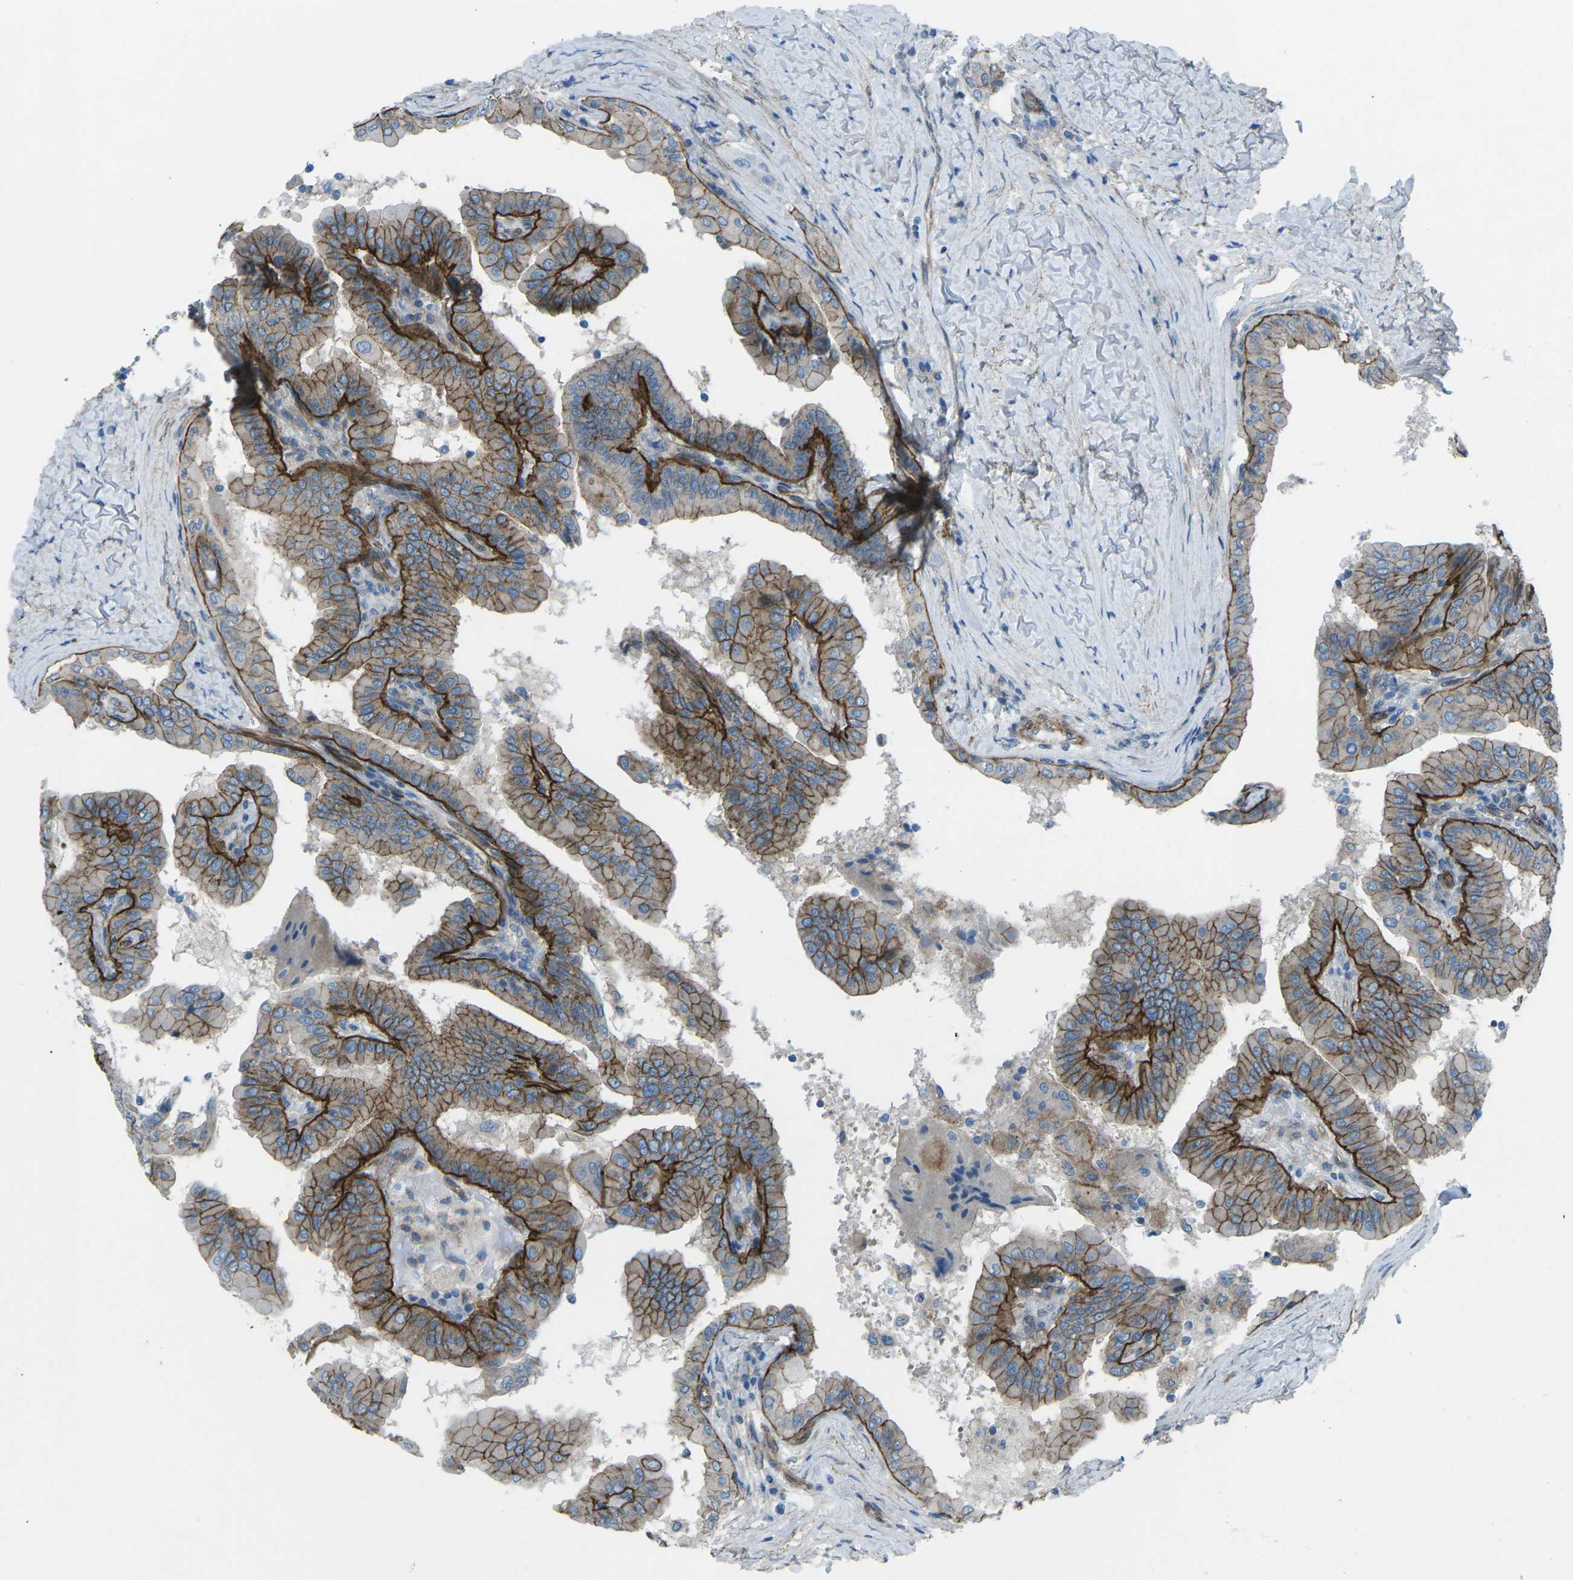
{"staining": {"intensity": "moderate", "quantity": "25%-75%", "location": "cytoplasmic/membranous"}, "tissue": "thyroid cancer", "cell_type": "Tumor cells", "image_type": "cancer", "snomed": [{"axis": "morphology", "description": "Papillary adenocarcinoma, NOS"}, {"axis": "topography", "description": "Thyroid gland"}], "caption": "An IHC image of neoplastic tissue is shown. Protein staining in brown shows moderate cytoplasmic/membranous positivity in papillary adenocarcinoma (thyroid) within tumor cells. Immunohistochemistry (ihc) stains the protein in brown and the nuclei are stained blue.", "gene": "UTRN", "patient": {"sex": "male", "age": 33}}